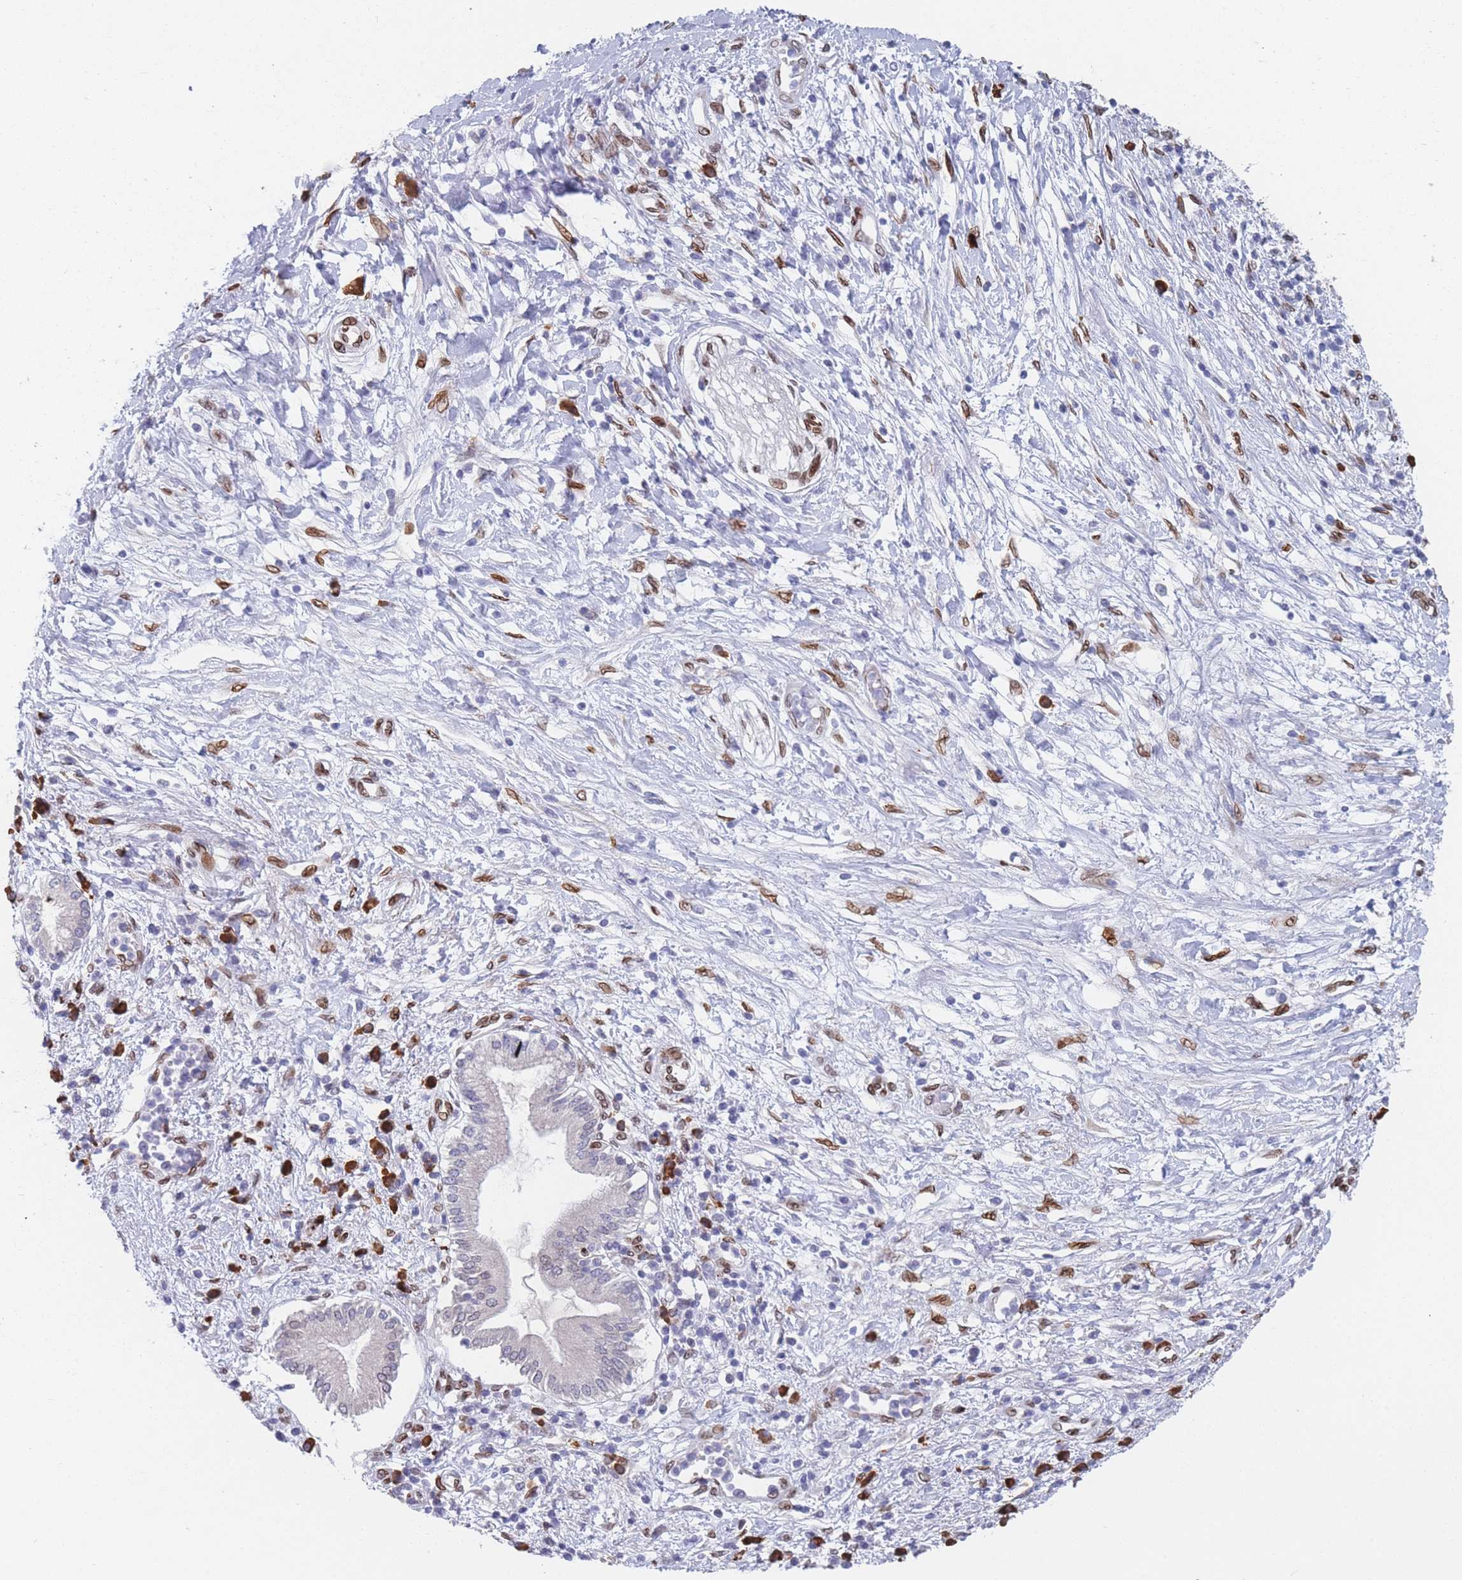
{"staining": {"intensity": "negative", "quantity": "none", "location": "none"}, "tissue": "pancreatic cancer", "cell_type": "Tumor cells", "image_type": "cancer", "snomed": [{"axis": "morphology", "description": "Adenocarcinoma, NOS"}, {"axis": "topography", "description": "Pancreas"}], "caption": "Protein analysis of pancreatic cancer displays no significant positivity in tumor cells.", "gene": "ZBTB1", "patient": {"sex": "male", "age": 68}}